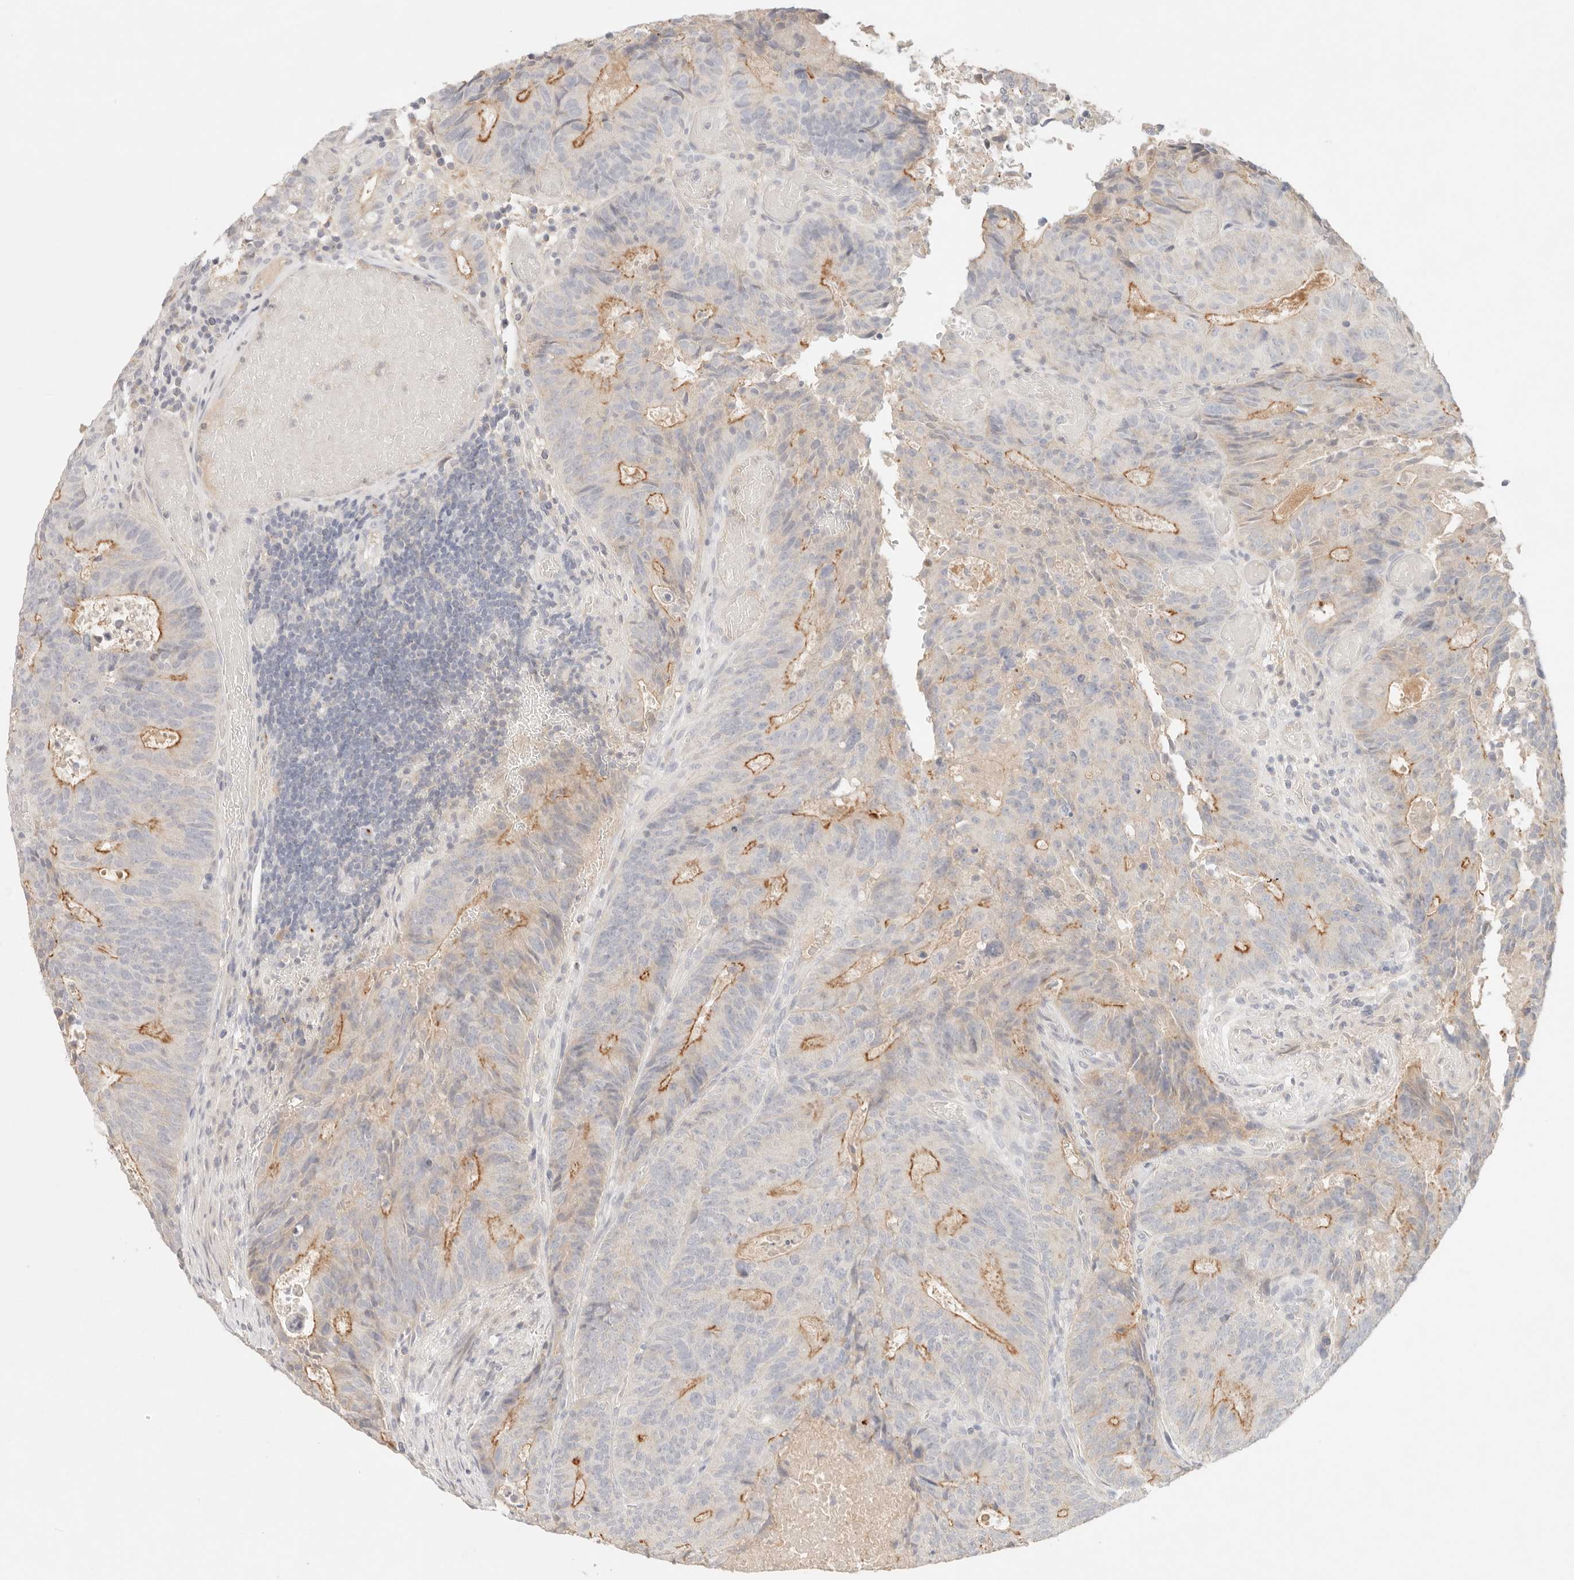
{"staining": {"intensity": "moderate", "quantity": "25%-75%", "location": "cytoplasmic/membranous"}, "tissue": "colorectal cancer", "cell_type": "Tumor cells", "image_type": "cancer", "snomed": [{"axis": "morphology", "description": "Adenocarcinoma, NOS"}, {"axis": "topography", "description": "Colon"}], "caption": "This is an image of immunohistochemistry staining of colorectal adenocarcinoma, which shows moderate expression in the cytoplasmic/membranous of tumor cells.", "gene": "CEP120", "patient": {"sex": "male", "age": 87}}